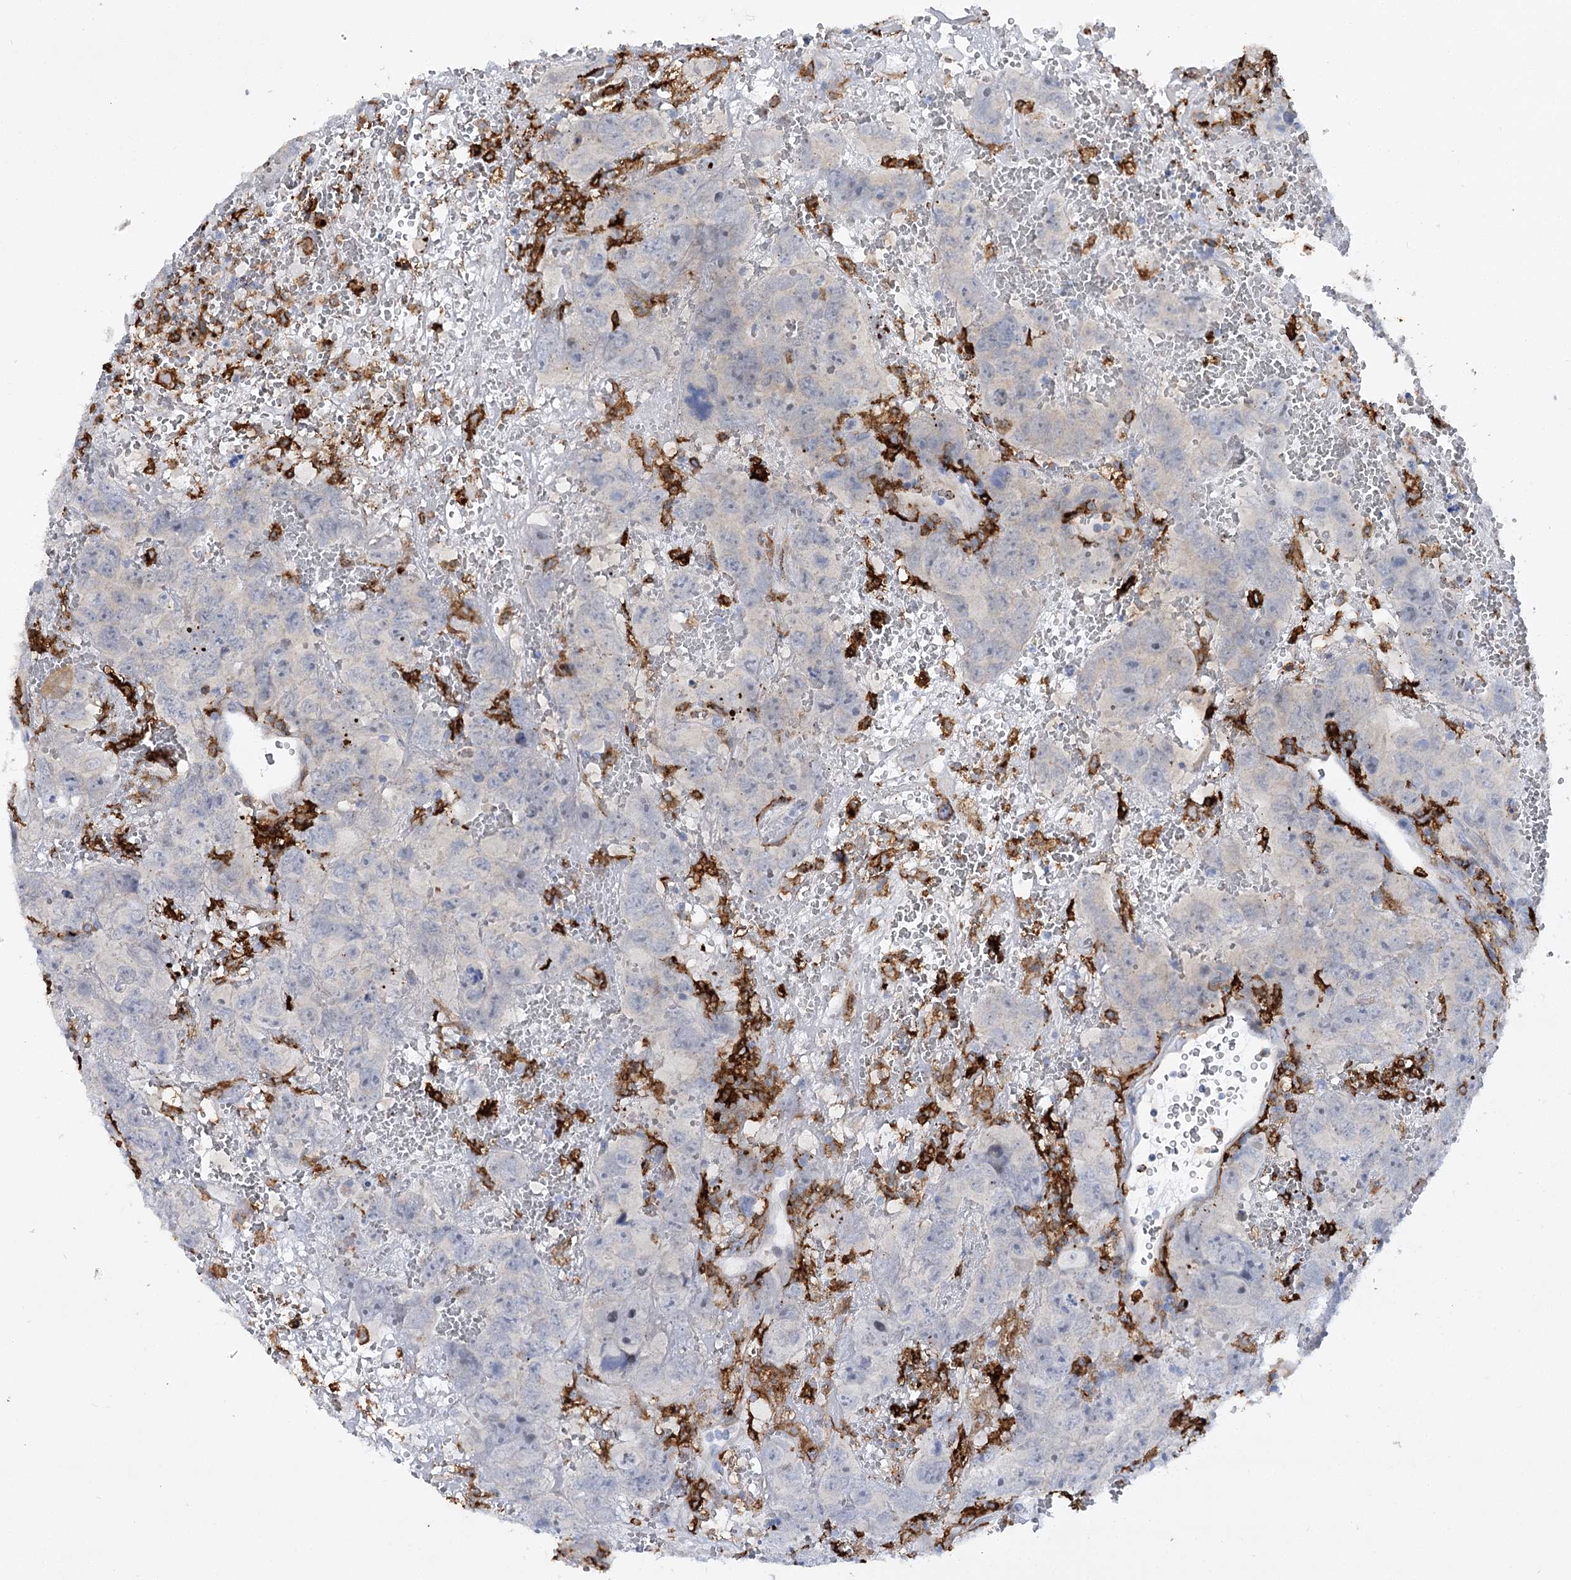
{"staining": {"intensity": "negative", "quantity": "none", "location": "none"}, "tissue": "testis cancer", "cell_type": "Tumor cells", "image_type": "cancer", "snomed": [{"axis": "morphology", "description": "Carcinoma, Embryonal, NOS"}, {"axis": "topography", "description": "Testis"}], "caption": "The photomicrograph reveals no staining of tumor cells in testis embryonal carcinoma. (DAB (3,3'-diaminobenzidine) immunohistochemistry with hematoxylin counter stain).", "gene": "PIWIL4", "patient": {"sex": "male", "age": 45}}